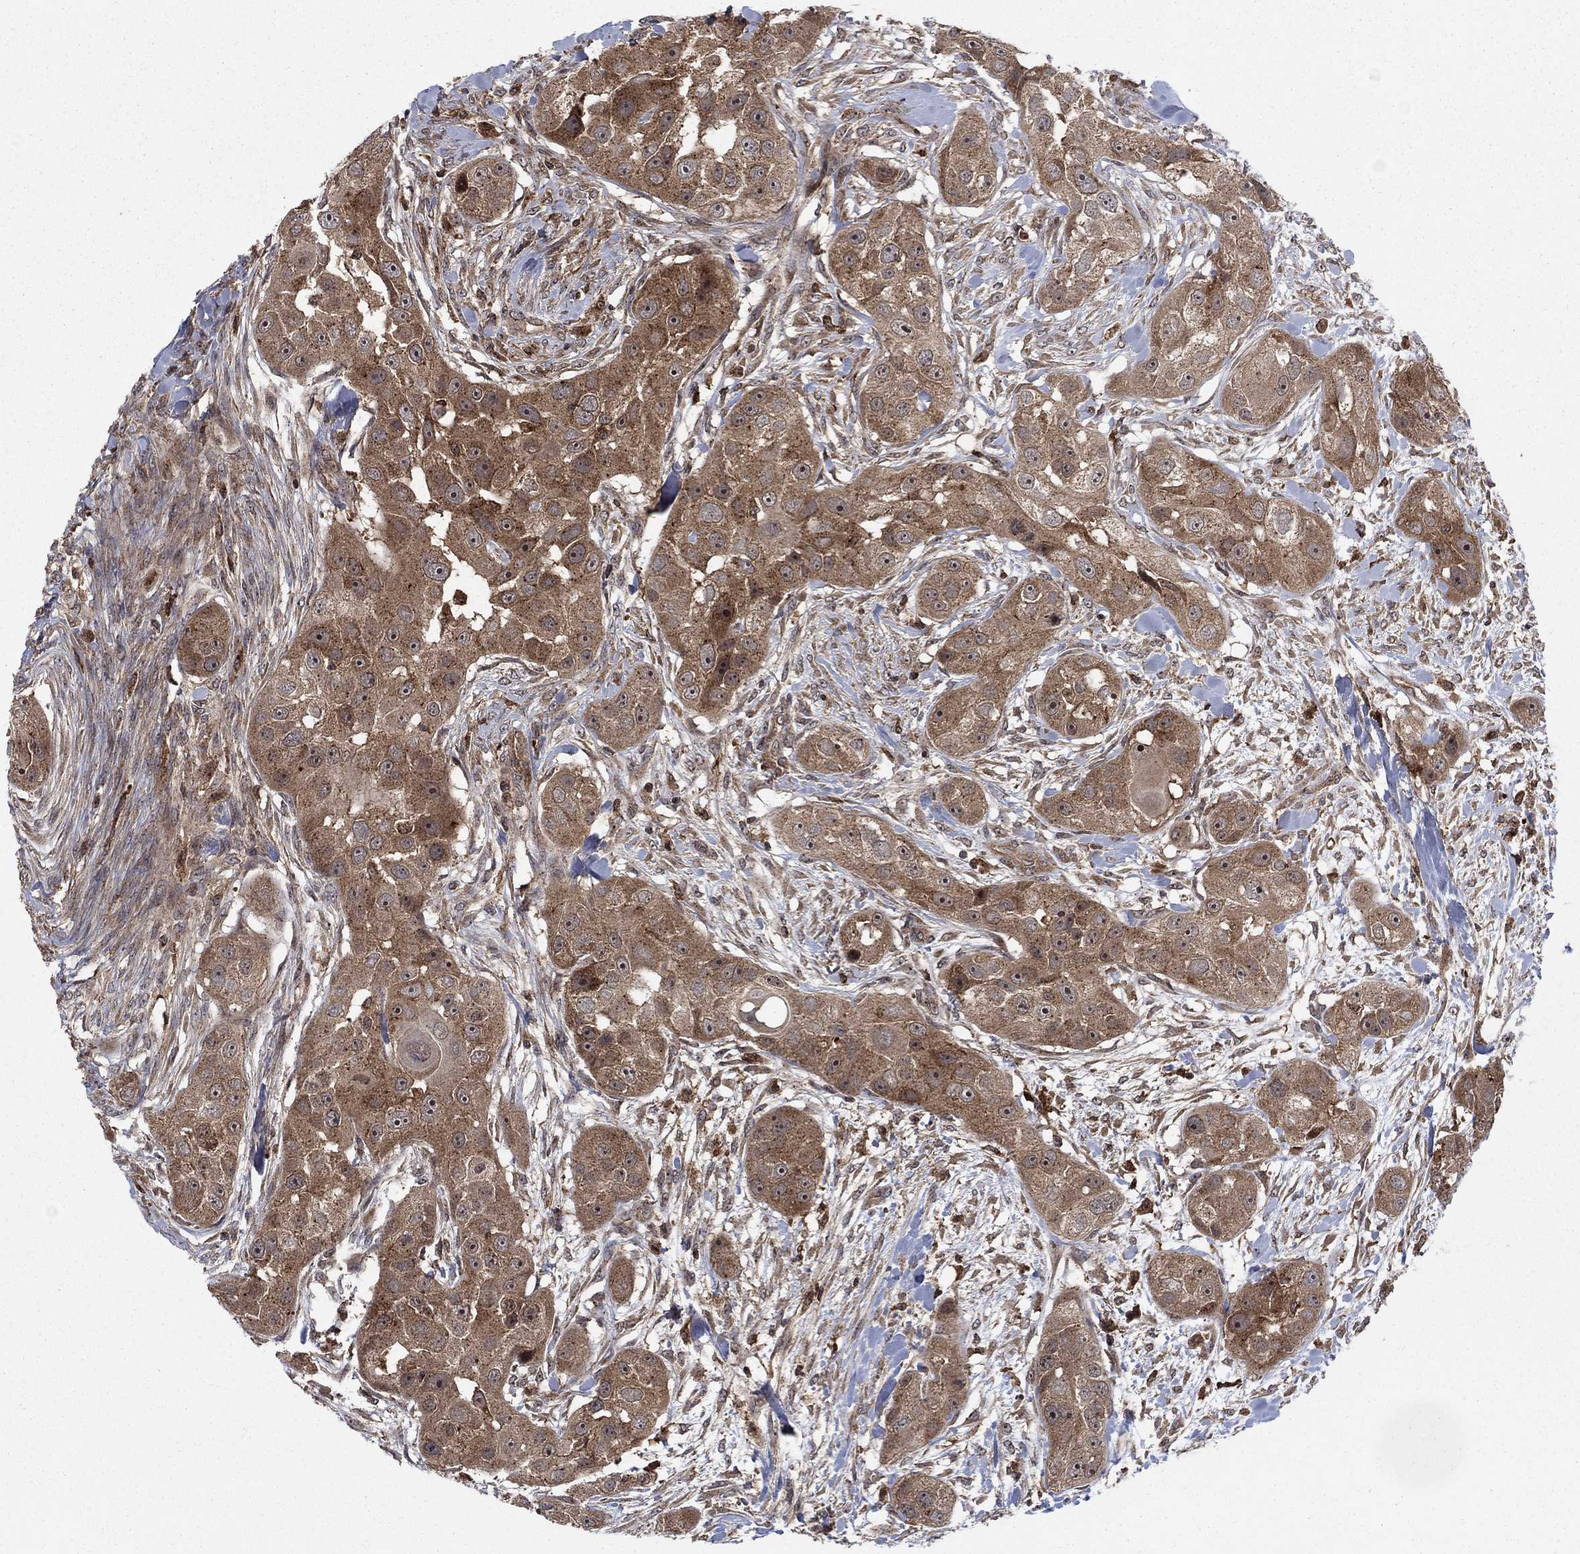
{"staining": {"intensity": "moderate", "quantity": ">75%", "location": "cytoplasmic/membranous"}, "tissue": "head and neck cancer", "cell_type": "Tumor cells", "image_type": "cancer", "snomed": [{"axis": "morphology", "description": "Squamous cell carcinoma, NOS"}, {"axis": "topography", "description": "Head-Neck"}], "caption": "This image exhibits squamous cell carcinoma (head and neck) stained with immunohistochemistry to label a protein in brown. The cytoplasmic/membranous of tumor cells show moderate positivity for the protein. Nuclei are counter-stained blue.", "gene": "IFI35", "patient": {"sex": "male", "age": 51}}